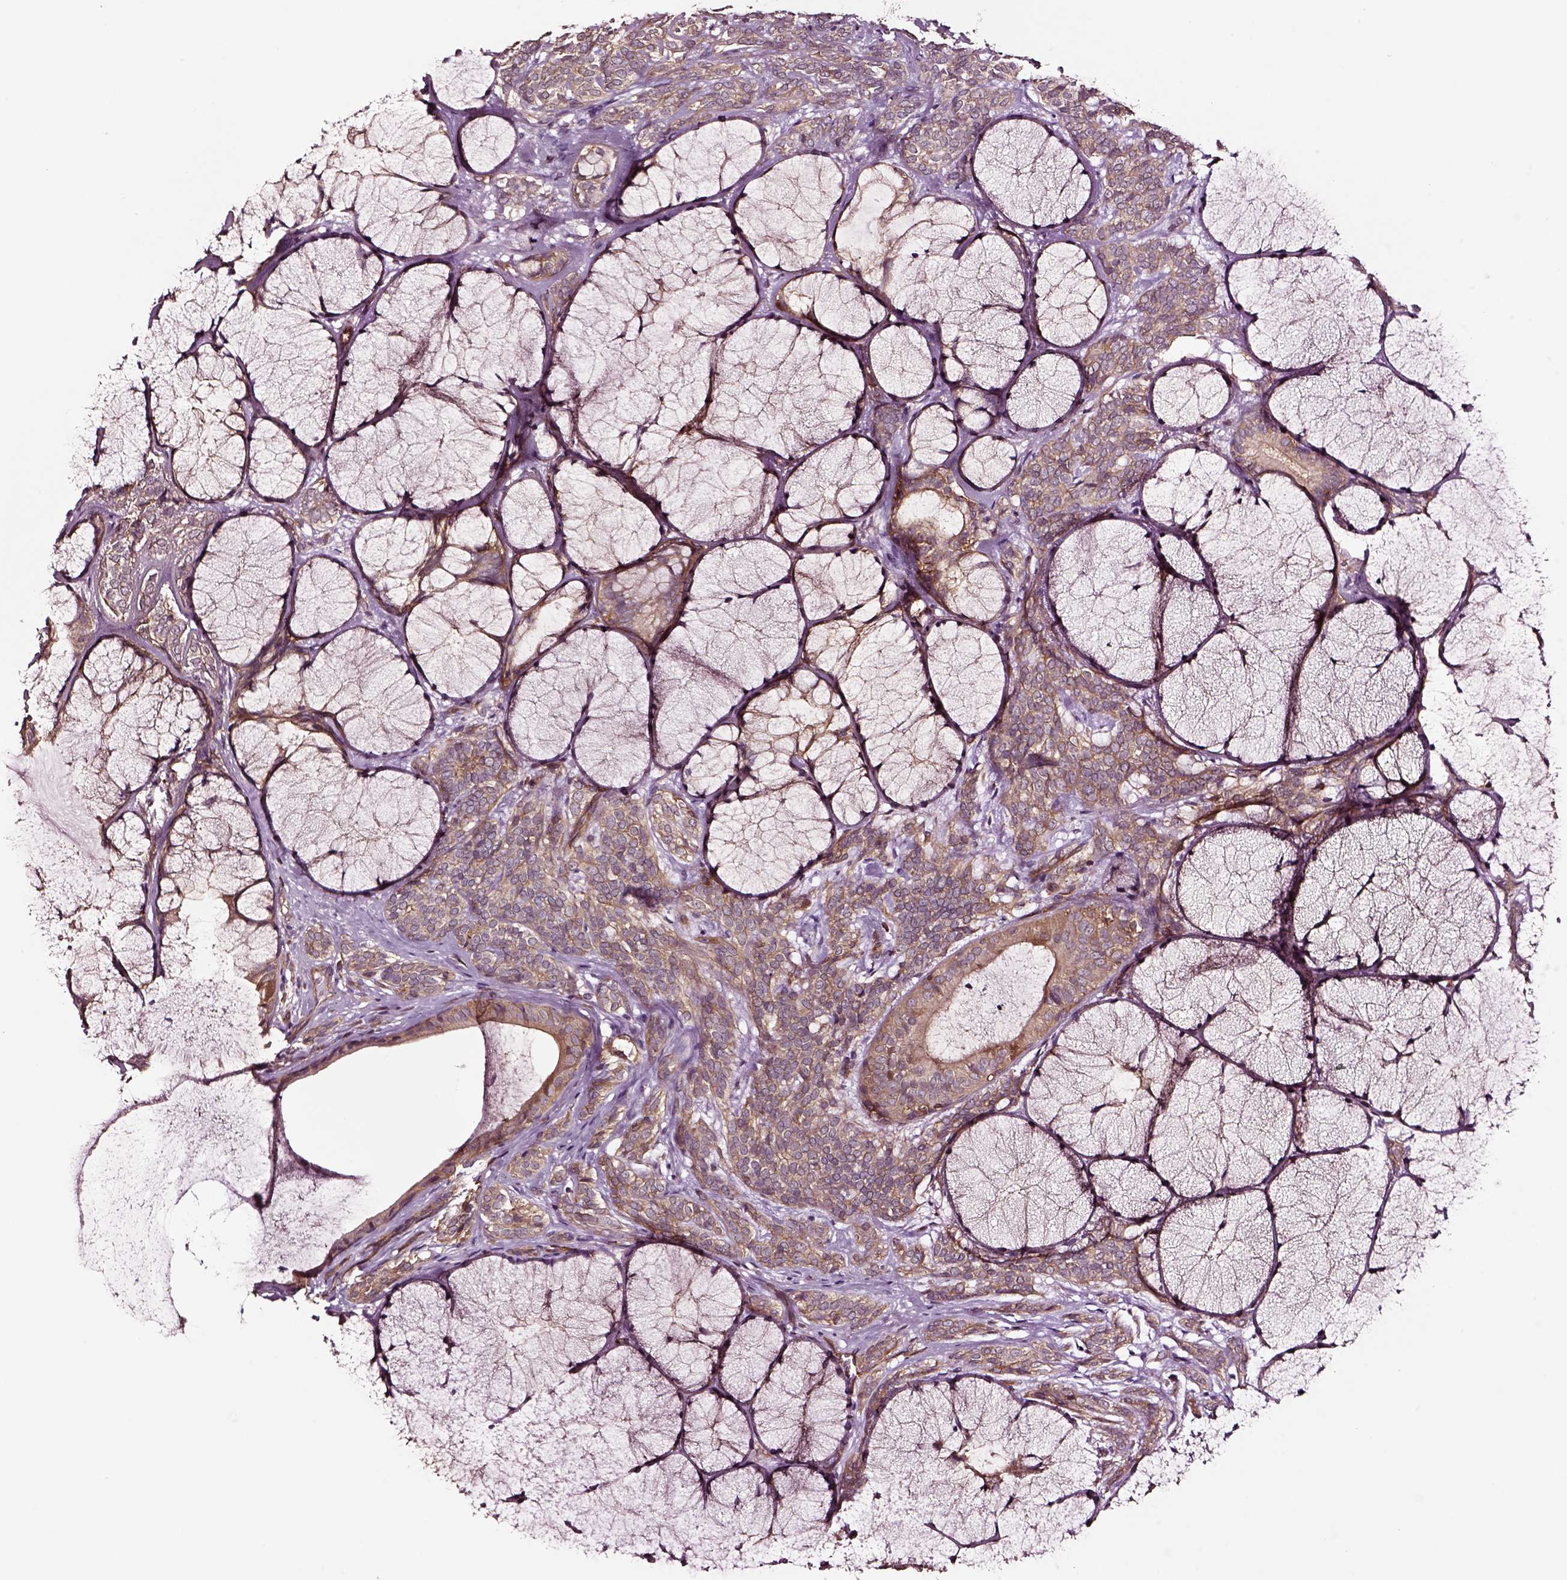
{"staining": {"intensity": "moderate", "quantity": ">75%", "location": "cytoplasmic/membranous"}, "tissue": "head and neck cancer", "cell_type": "Tumor cells", "image_type": "cancer", "snomed": [{"axis": "morphology", "description": "Adenocarcinoma, NOS"}, {"axis": "topography", "description": "Head-Neck"}], "caption": "This is an image of IHC staining of adenocarcinoma (head and neck), which shows moderate expression in the cytoplasmic/membranous of tumor cells.", "gene": "RASSF5", "patient": {"sex": "female", "age": 57}}